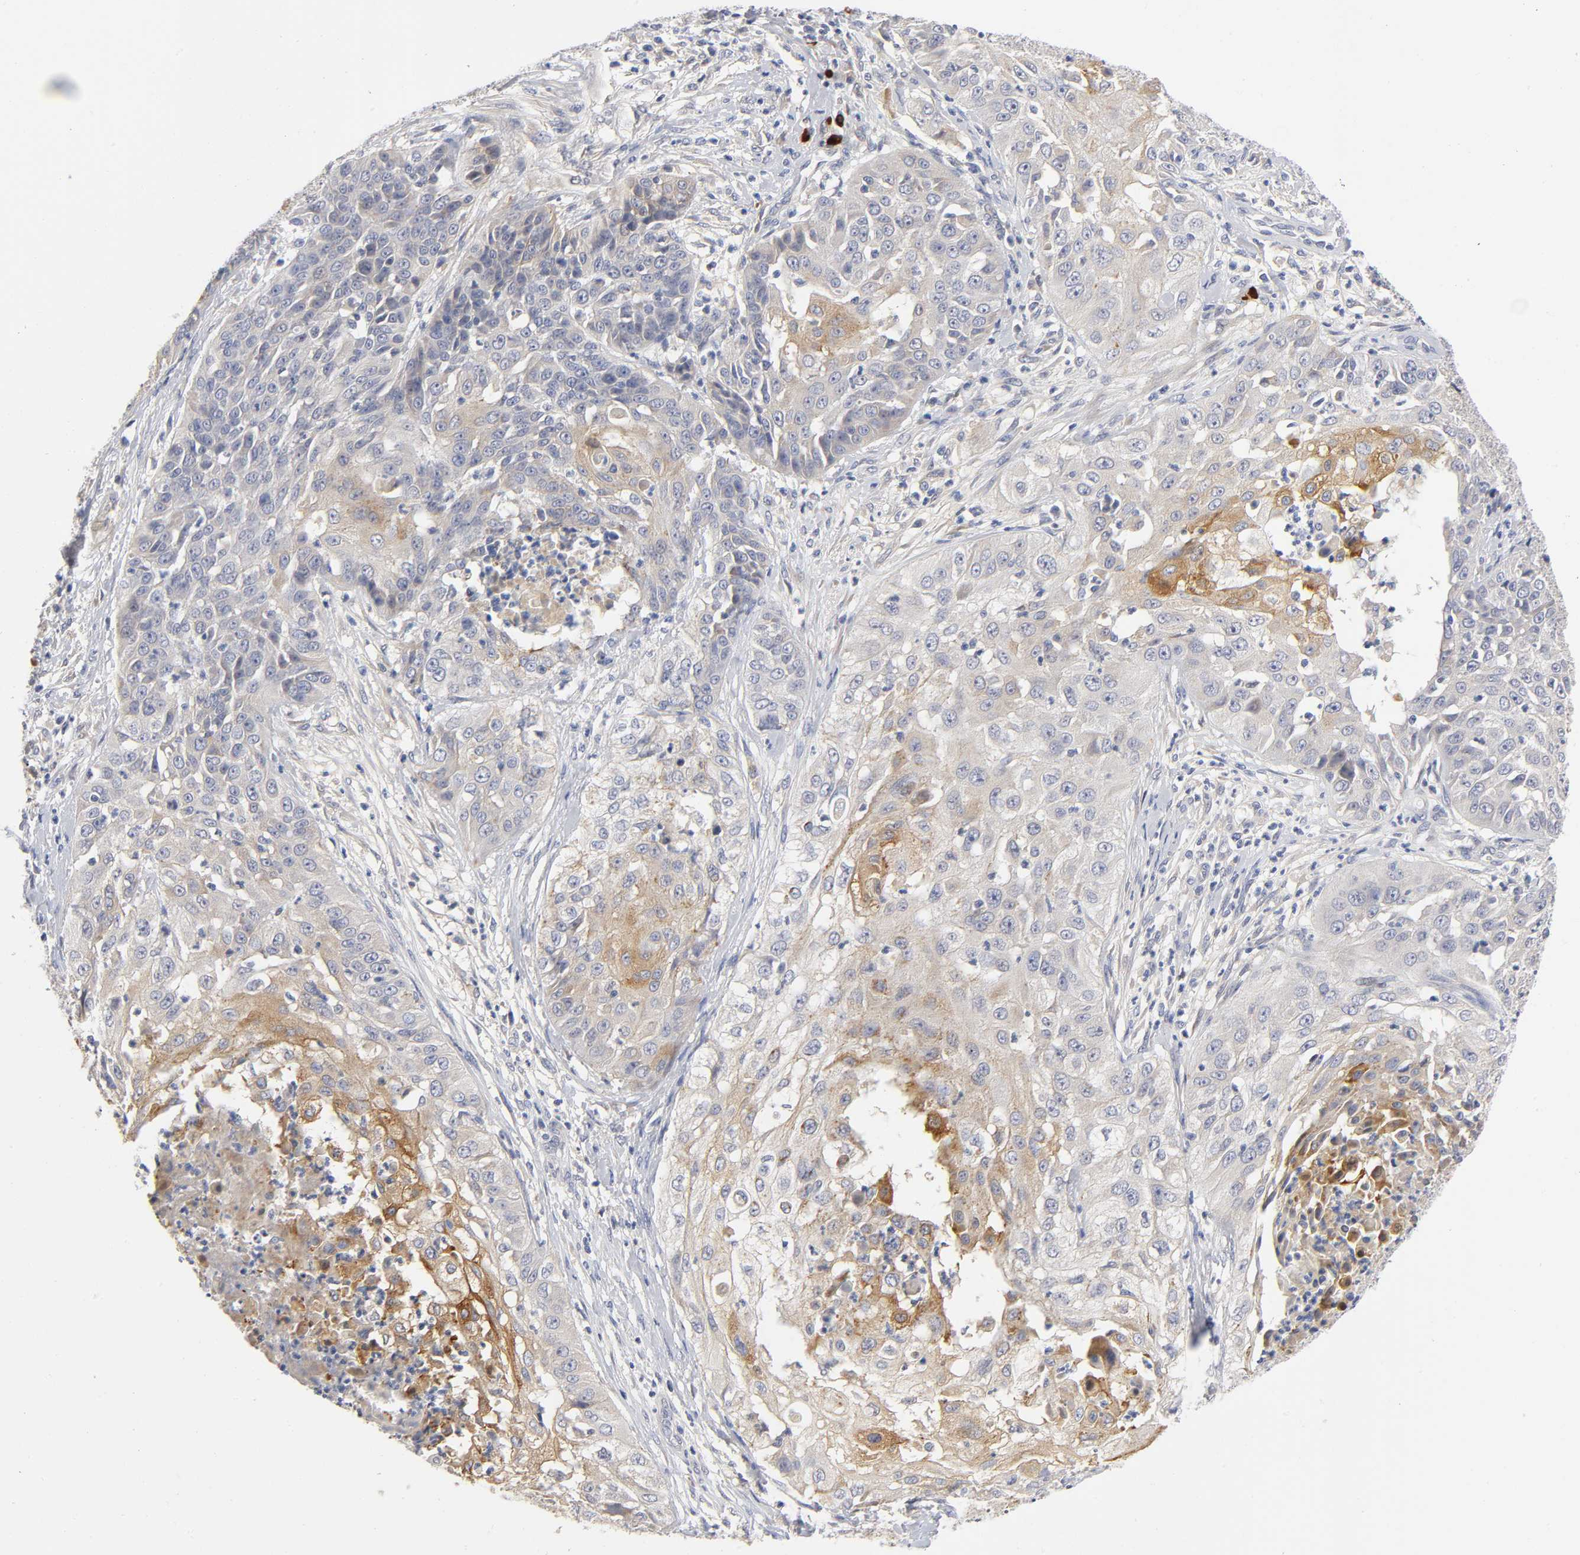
{"staining": {"intensity": "moderate", "quantity": "25%-75%", "location": "cytoplasmic/membranous"}, "tissue": "cervical cancer", "cell_type": "Tumor cells", "image_type": "cancer", "snomed": [{"axis": "morphology", "description": "Squamous cell carcinoma, NOS"}, {"axis": "topography", "description": "Cervix"}], "caption": "An immunohistochemistry (IHC) histopathology image of tumor tissue is shown. Protein staining in brown highlights moderate cytoplasmic/membranous positivity in cervical cancer within tumor cells. The protein of interest is stained brown, and the nuclei are stained in blue (DAB (3,3'-diaminobenzidine) IHC with brightfield microscopy, high magnification).", "gene": "NOVA1", "patient": {"sex": "female", "age": 64}}